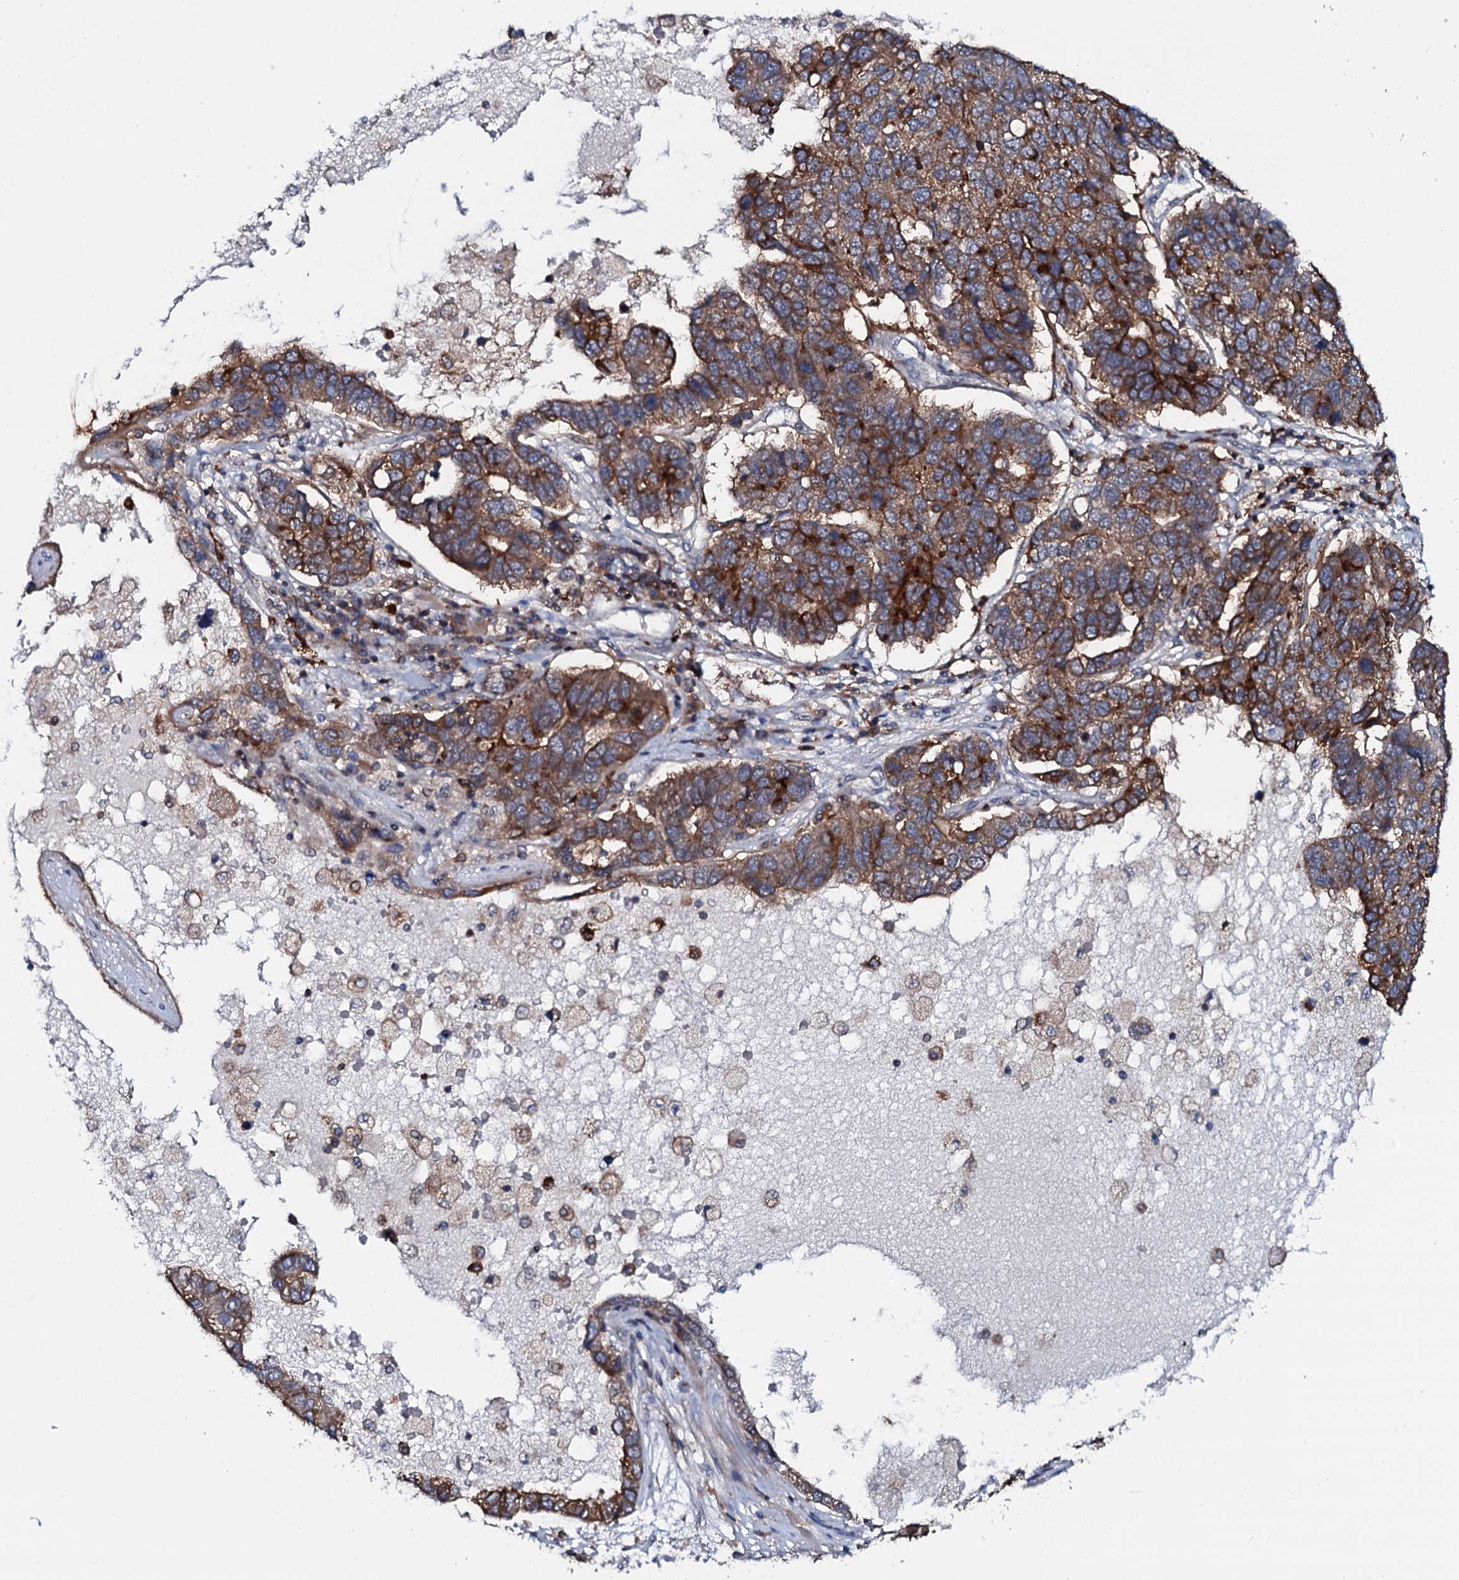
{"staining": {"intensity": "strong", "quantity": ">75%", "location": "cytoplasmic/membranous"}, "tissue": "pancreatic cancer", "cell_type": "Tumor cells", "image_type": "cancer", "snomed": [{"axis": "morphology", "description": "Adenocarcinoma, NOS"}, {"axis": "topography", "description": "Pancreas"}], "caption": "Strong cytoplasmic/membranous protein positivity is seen in approximately >75% of tumor cells in pancreatic cancer.", "gene": "VAMP8", "patient": {"sex": "female", "age": 61}}